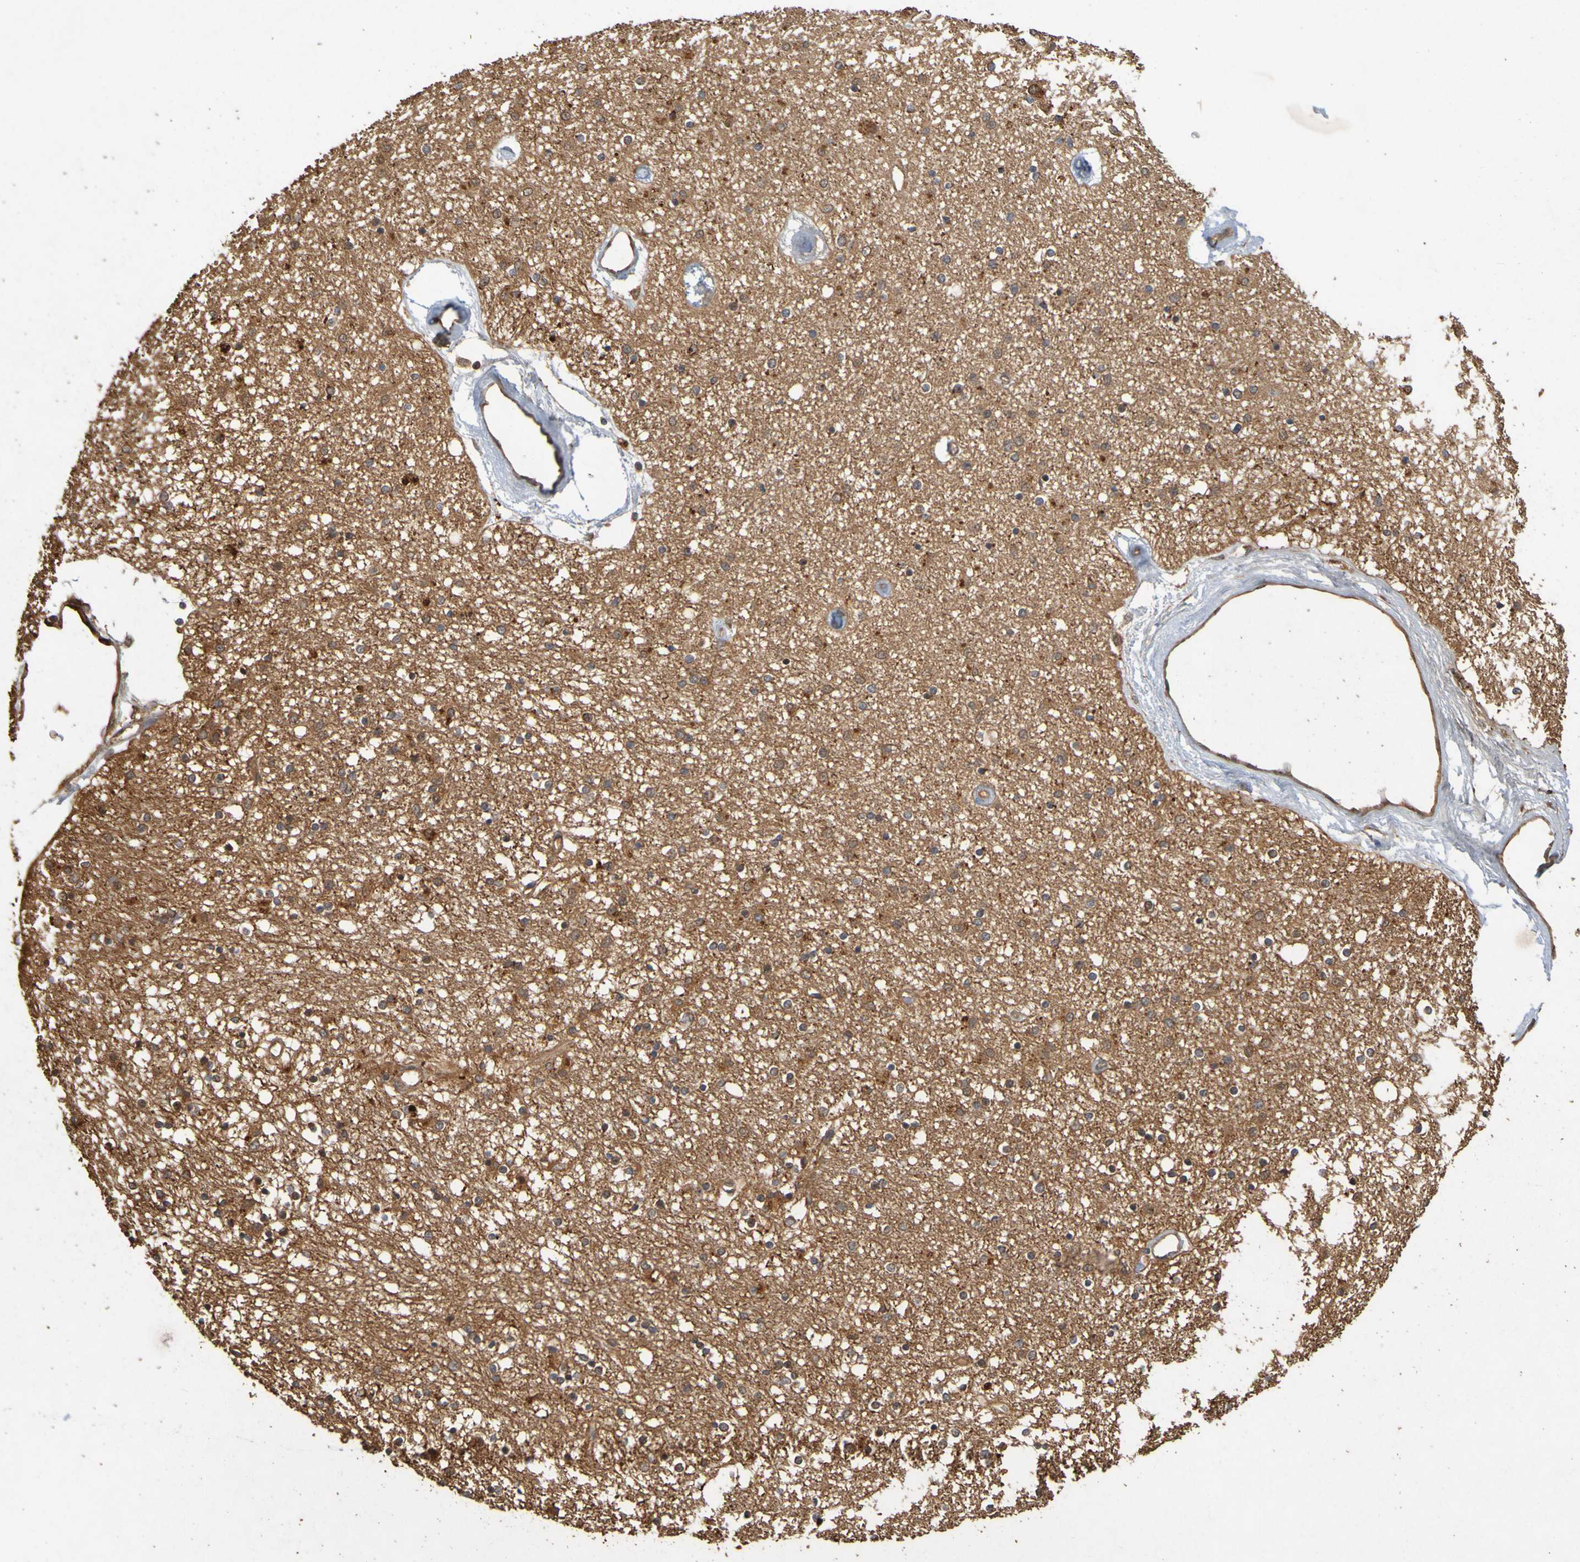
{"staining": {"intensity": "moderate", "quantity": "<25%", "location": "cytoplasmic/membranous"}, "tissue": "caudate", "cell_type": "Glial cells", "image_type": "normal", "snomed": [{"axis": "morphology", "description": "Normal tissue, NOS"}, {"axis": "topography", "description": "Lateral ventricle wall"}], "caption": "The immunohistochemical stain shows moderate cytoplasmic/membranous expression in glial cells of unremarkable caudate. The staining is performed using DAB (3,3'-diaminobenzidine) brown chromogen to label protein expression. The nuclei are counter-stained blue using hematoxylin.", "gene": "OCRL", "patient": {"sex": "female", "age": 54}}